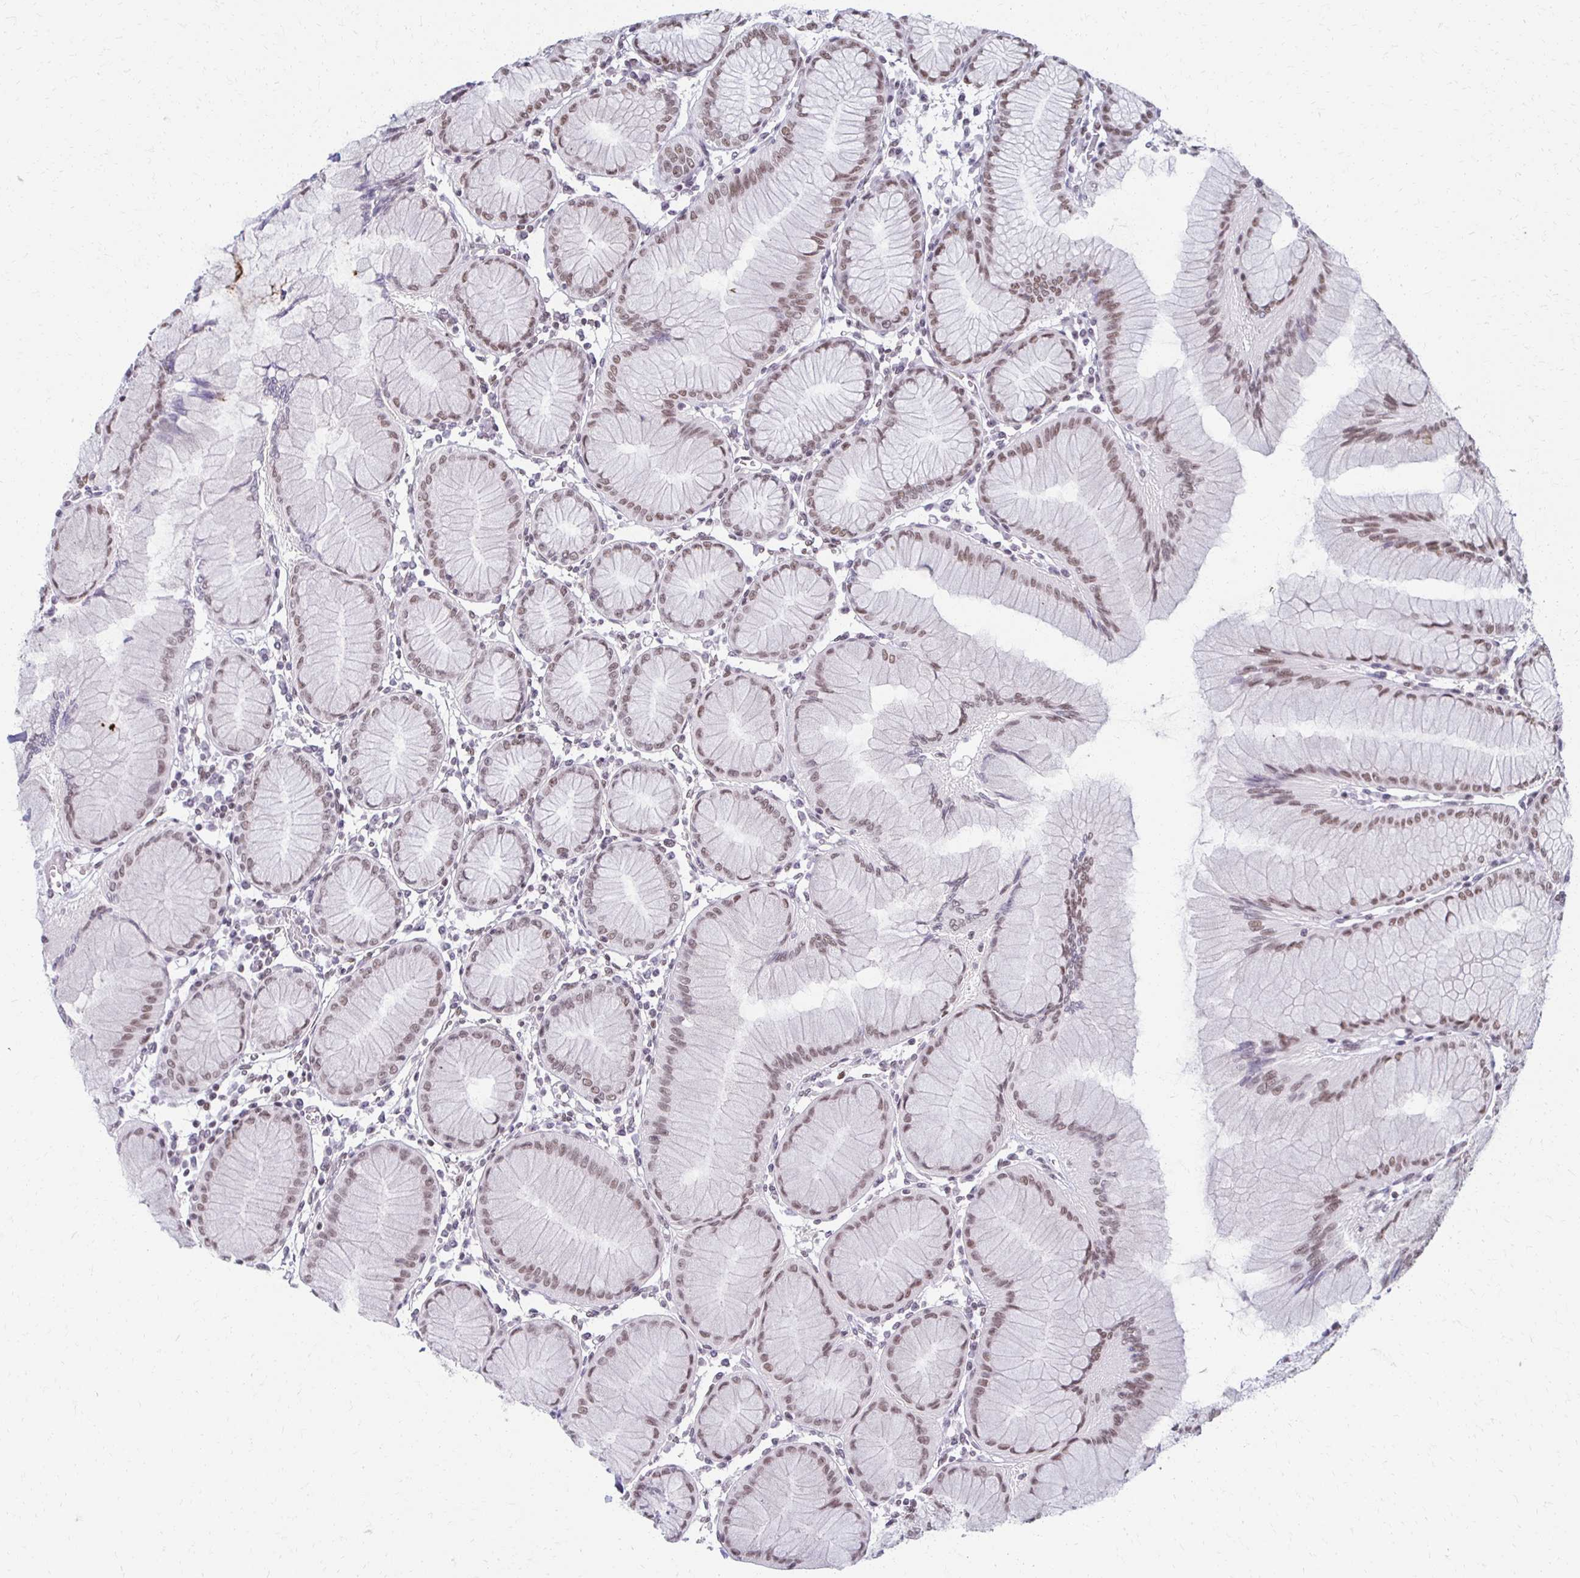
{"staining": {"intensity": "weak", "quantity": "25%-75%", "location": "cytoplasmic/membranous,nuclear"}, "tissue": "stomach", "cell_type": "Glandular cells", "image_type": "normal", "snomed": [{"axis": "morphology", "description": "Normal tissue, NOS"}, {"axis": "topography", "description": "Stomach"}], "caption": "This is an image of IHC staining of normal stomach, which shows weak expression in the cytoplasmic/membranous,nuclear of glandular cells.", "gene": "IRF7", "patient": {"sex": "female", "age": 57}}